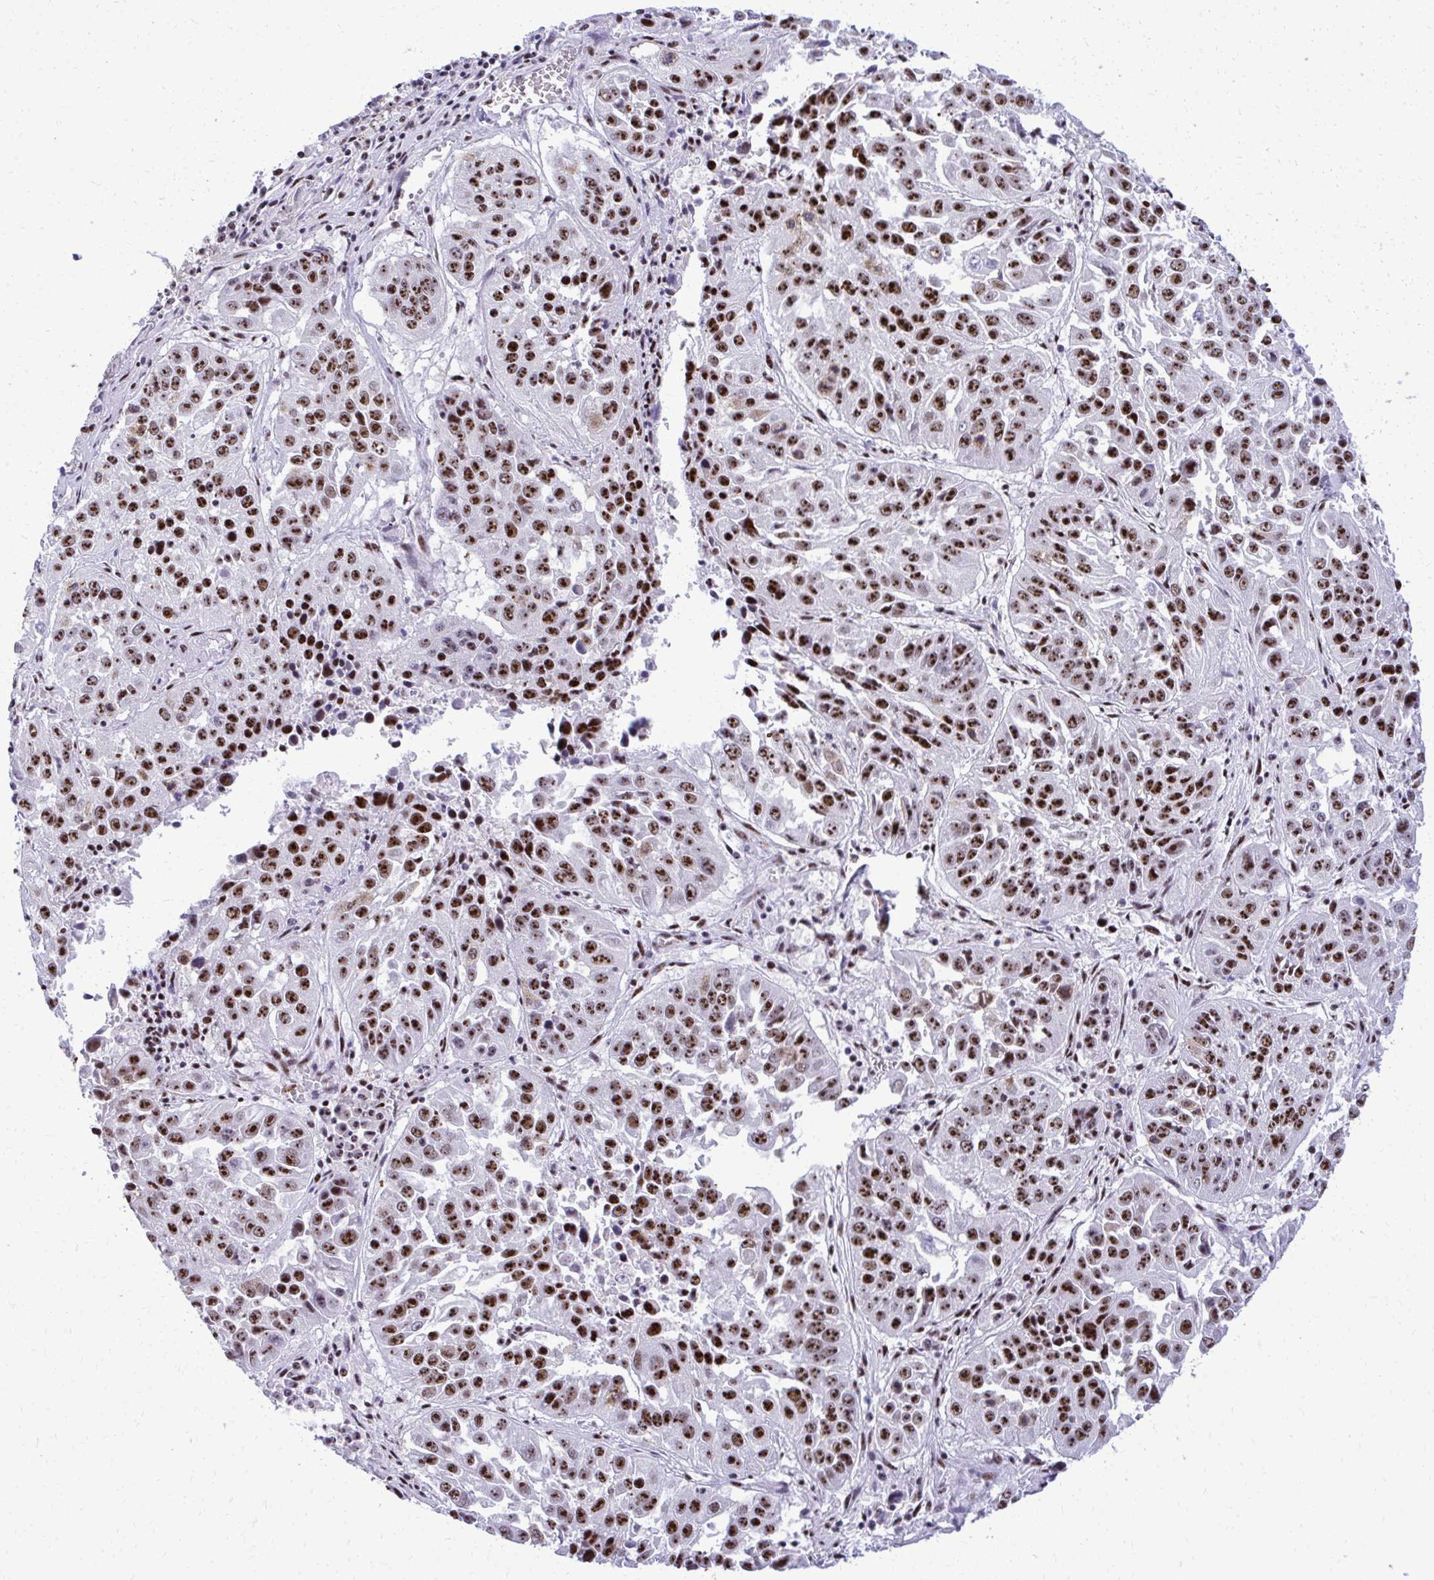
{"staining": {"intensity": "strong", "quantity": ">75%", "location": "nuclear"}, "tissue": "lung cancer", "cell_type": "Tumor cells", "image_type": "cancer", "snomed": [{"axis": "morphology", "description": "Squamous cell carcinoma, NOS"}, {"axis": "topography", "description": "Lung"}], "caption": "Tumor cells show high levels of strong nuclear staining in about >75% of cells in squamous cell carcinoma (lung).", "gene": "PELP1", "patient": {"sex": "female", "age": 61}}